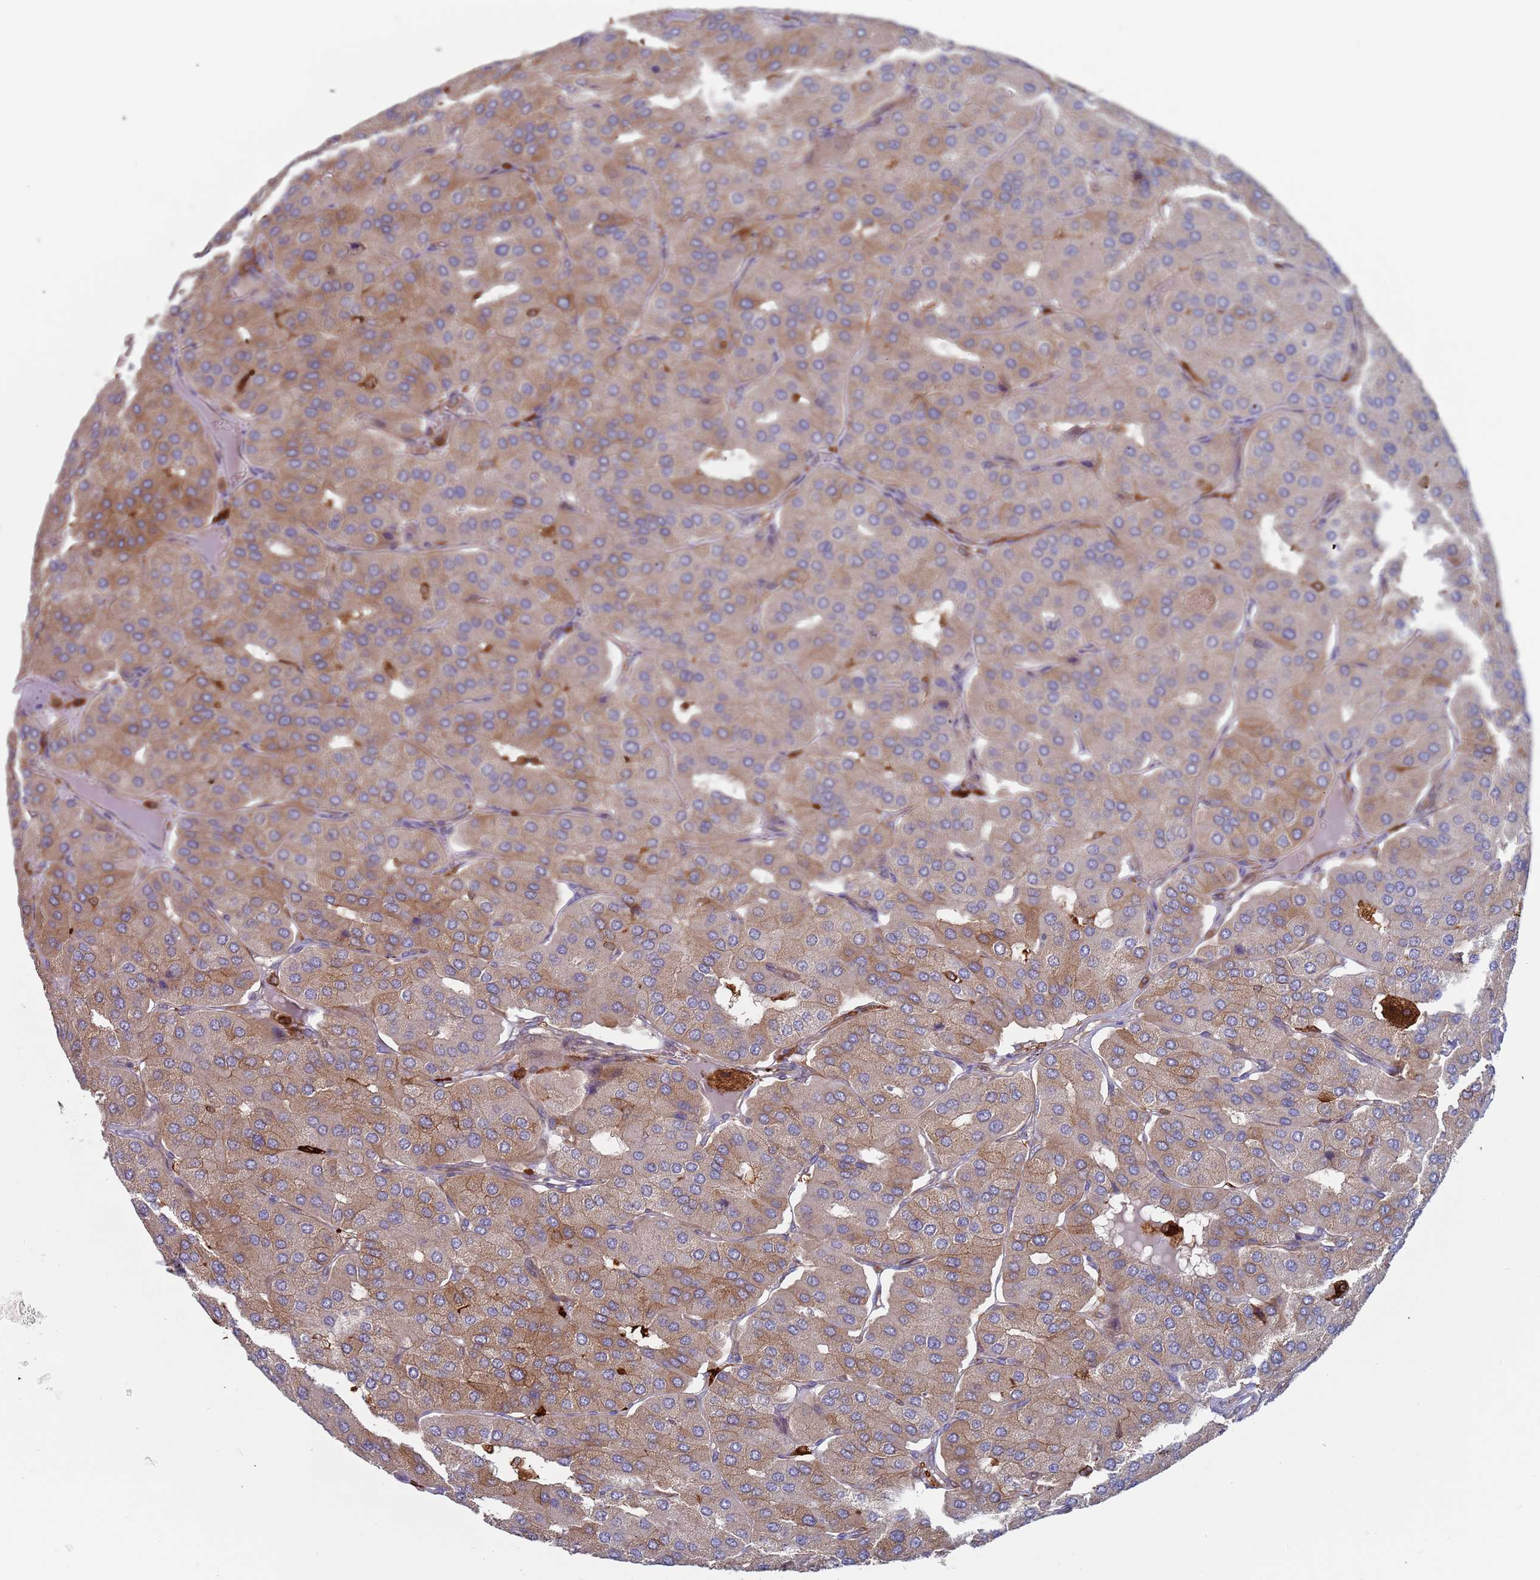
{"staining": {"intensity": "weak", "quantity": "25%-75%", "location": "cytoplasmic/membranous"}, "tissue": "parathyroid gland", "cell_type": "Glandular cells", "image_type": "normal", "snomed": [{"axis": "morphology", "description": "Normal tissue, NOS"}, {"axis": "morphology", "description": "Adenoma, NOS"}, {"axis": "topography", "description": "Parathyroid gland"}], "caption": "Weak cytoplasmic/membranous protein staining is seen in approximately 25%-75% of glandular cells in parathyroid gland. (Brightfield microscopy of DAB IHC at high magnification).", "gene": "MALRD1", "patient": {"sex": "female", "age": 86}}